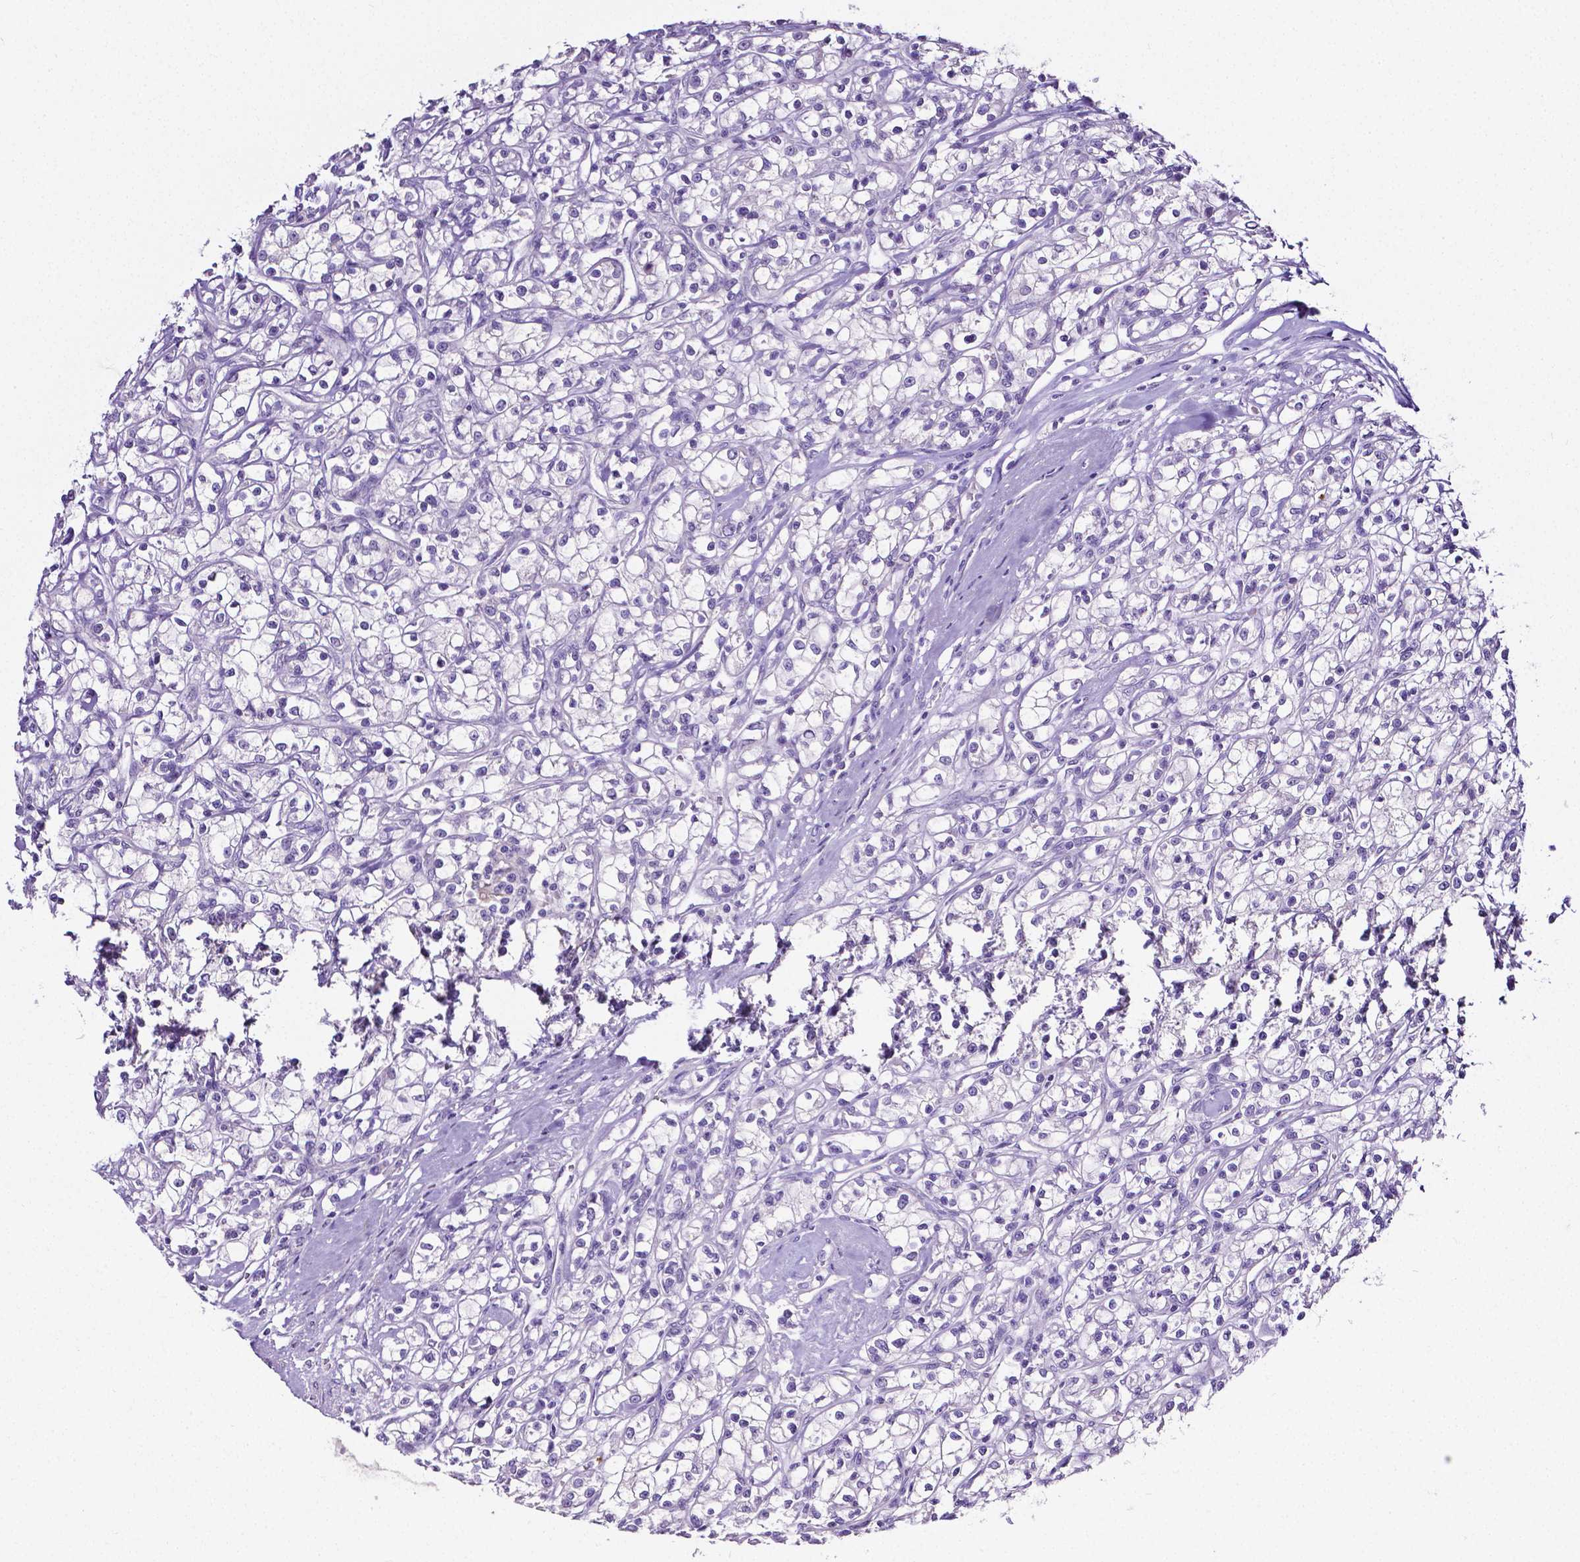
{"staining": {"intensity": "negative", "quantity": "none", "location": "none"}, "tissue": "renal cancer", "cell_type": "Tumor cells", "image_type": "cancer", "snomed": [{"axis": "morphology", "description": "Adenocarcinoma, NOS"}, {"axis": "topography", "description": "Kidney"}], "caption": "A histopathology image of renal cancer (adenocarcinoma) stained for a protein demonstrates no brown staining in tumor cells.", "gene": "MMP9", "patient": {"sex": "female", "age": 59}}